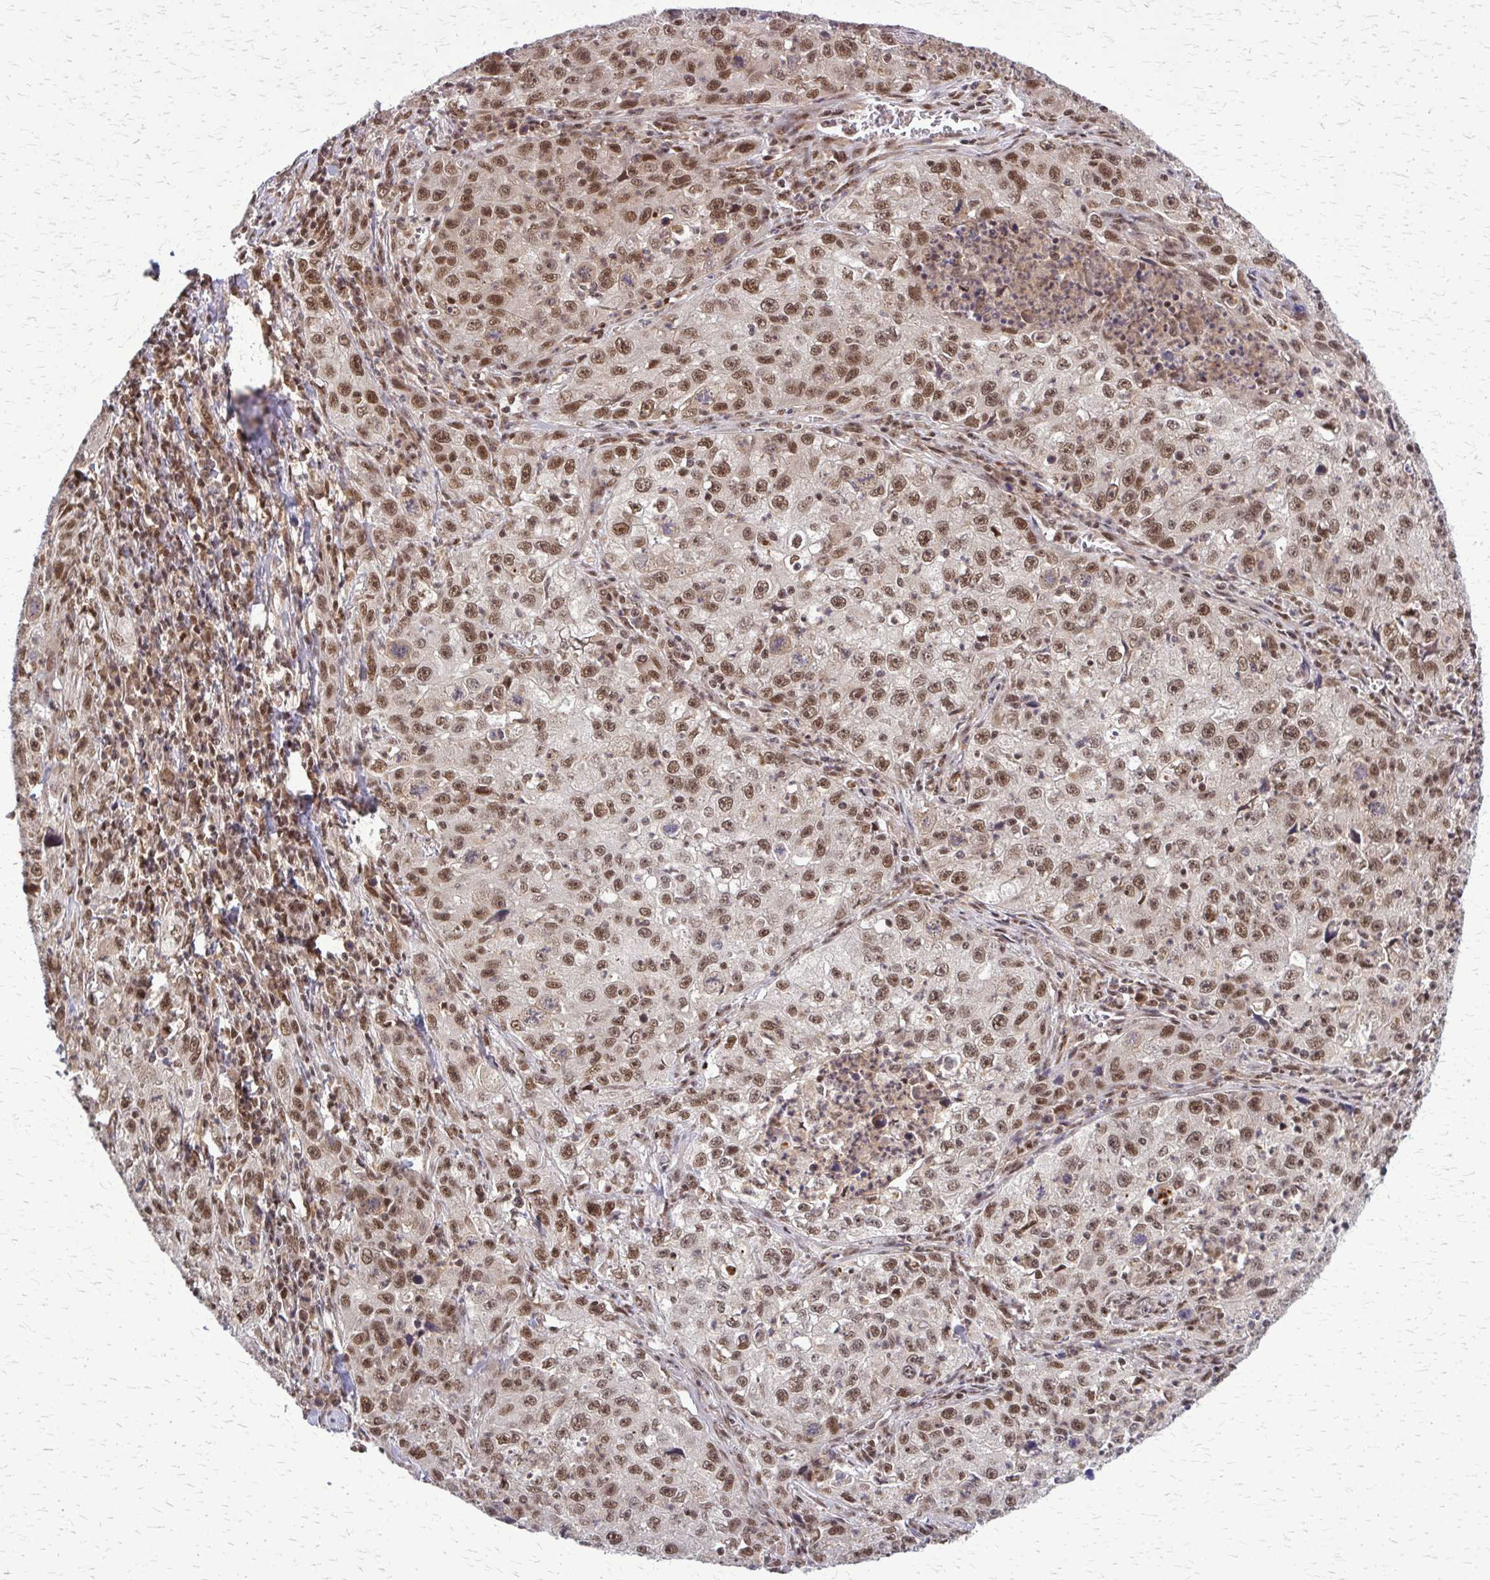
{"staining": {"intensity": "moderate", "quantity": ">75%", "location": "nuclear"}, "tissue": "lung cancer", "cell_type": "Tumor cells", "image_type": "cancer", "snomed": [{"axis": "morphology", "description": "Squamous cell carcinoma, NOS"}, {"axis": "topography", "description": "Lung"}], "caption": "Immunohistochemical staining of lung cancer (squamous cell carcinoma) demonstrates moderate nuclear protein staining in about >75% of tumor cells.", "gene": "HDAC3", "patient": {"sex": "male", "age": 71}}